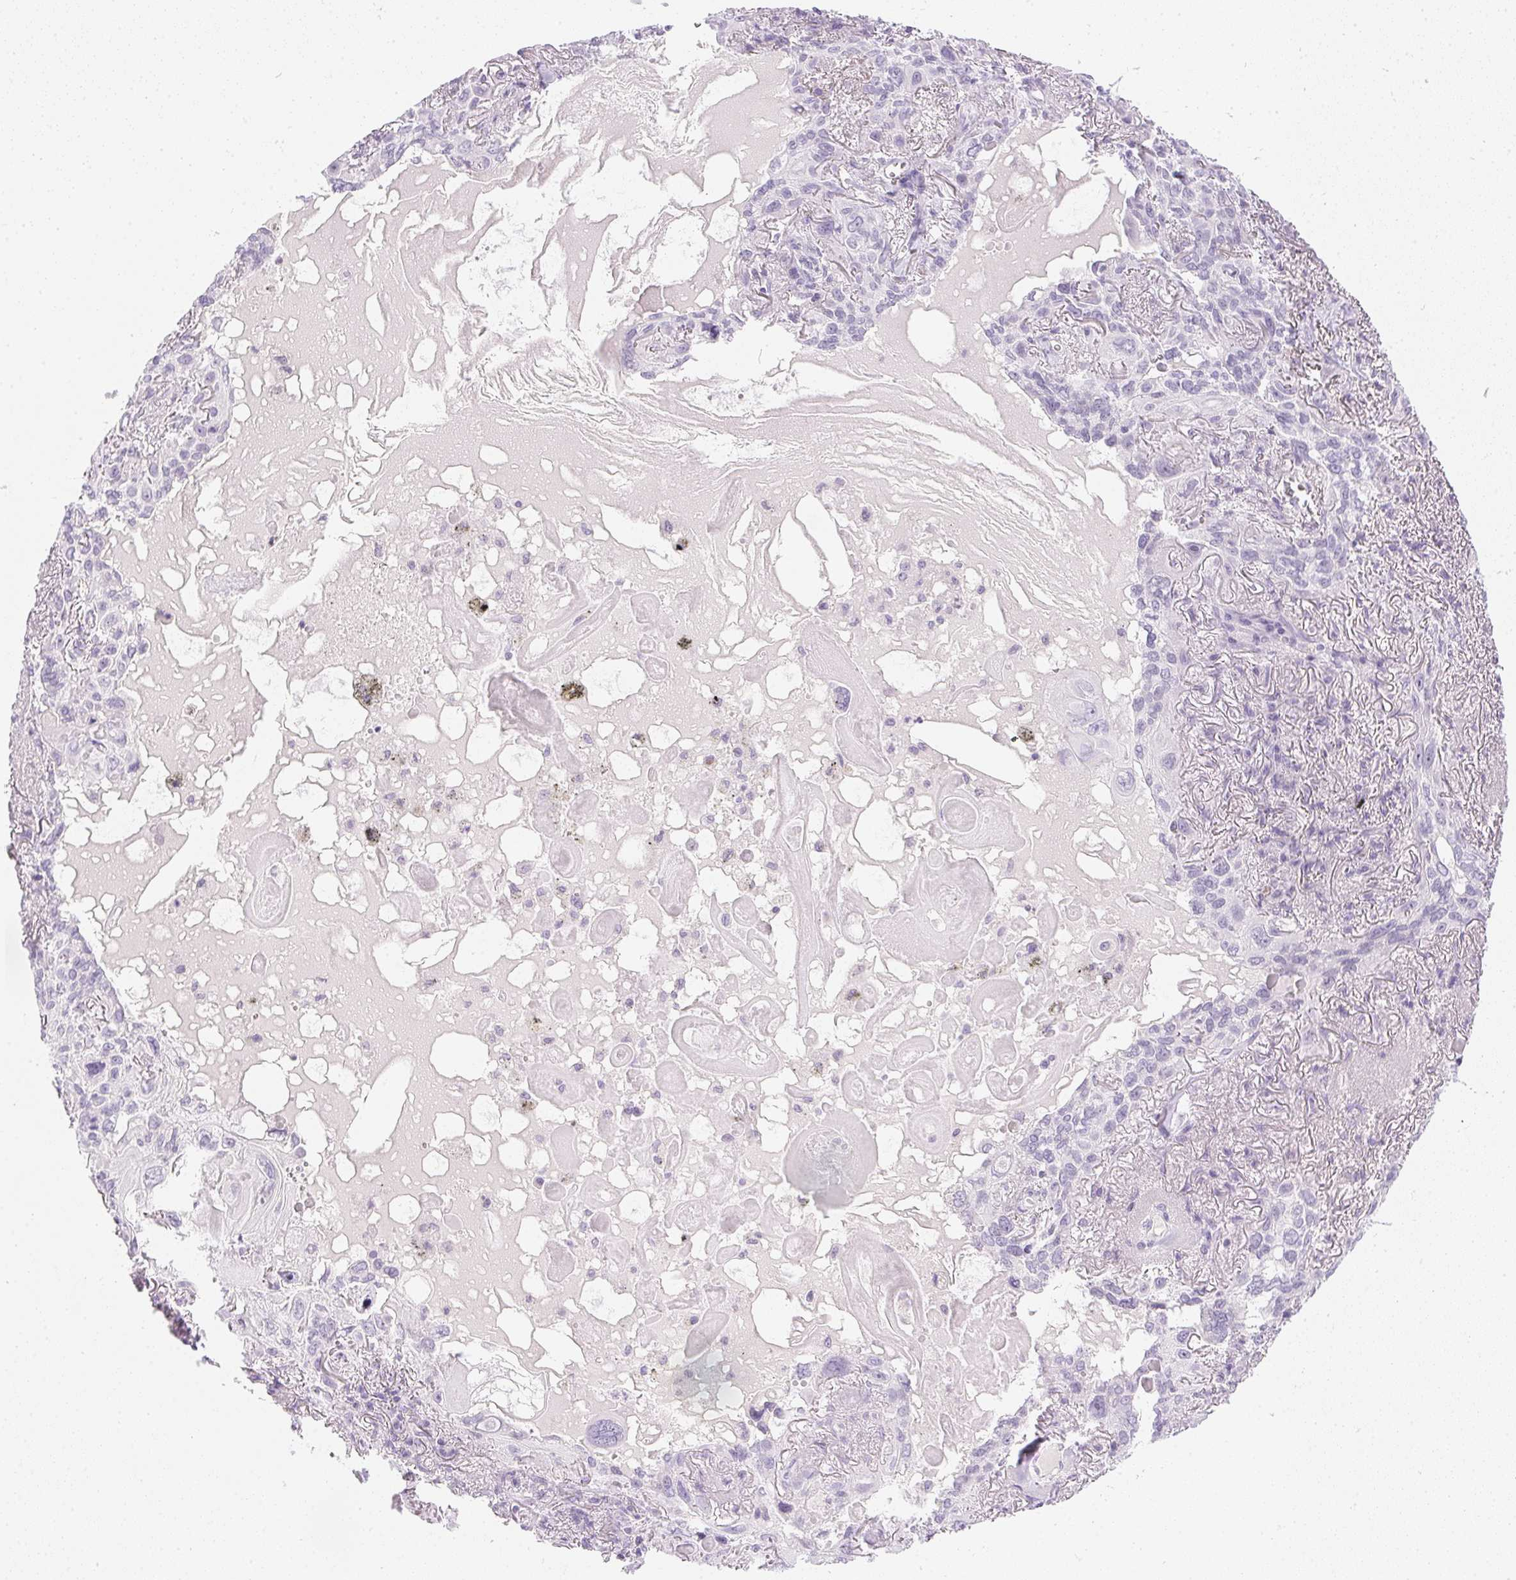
{"staining": {"intensity": "negative", "quantity": "none", "location": "none"}, "tissue": "lung cancer", "cell_type": "Tumor cells", "image_type": "cancer", "snomed": [{"axis": "morphology", "description": "Squamous cell carcinoma, NOS"}, {"axis": "topography", "description": "Lung"}], "caption": "An image of human squamous cell carcinoma (lung) is negative for staining in tumor cells.", "gene": "PPY", "patient": {"sex": "male", "age": 79}}